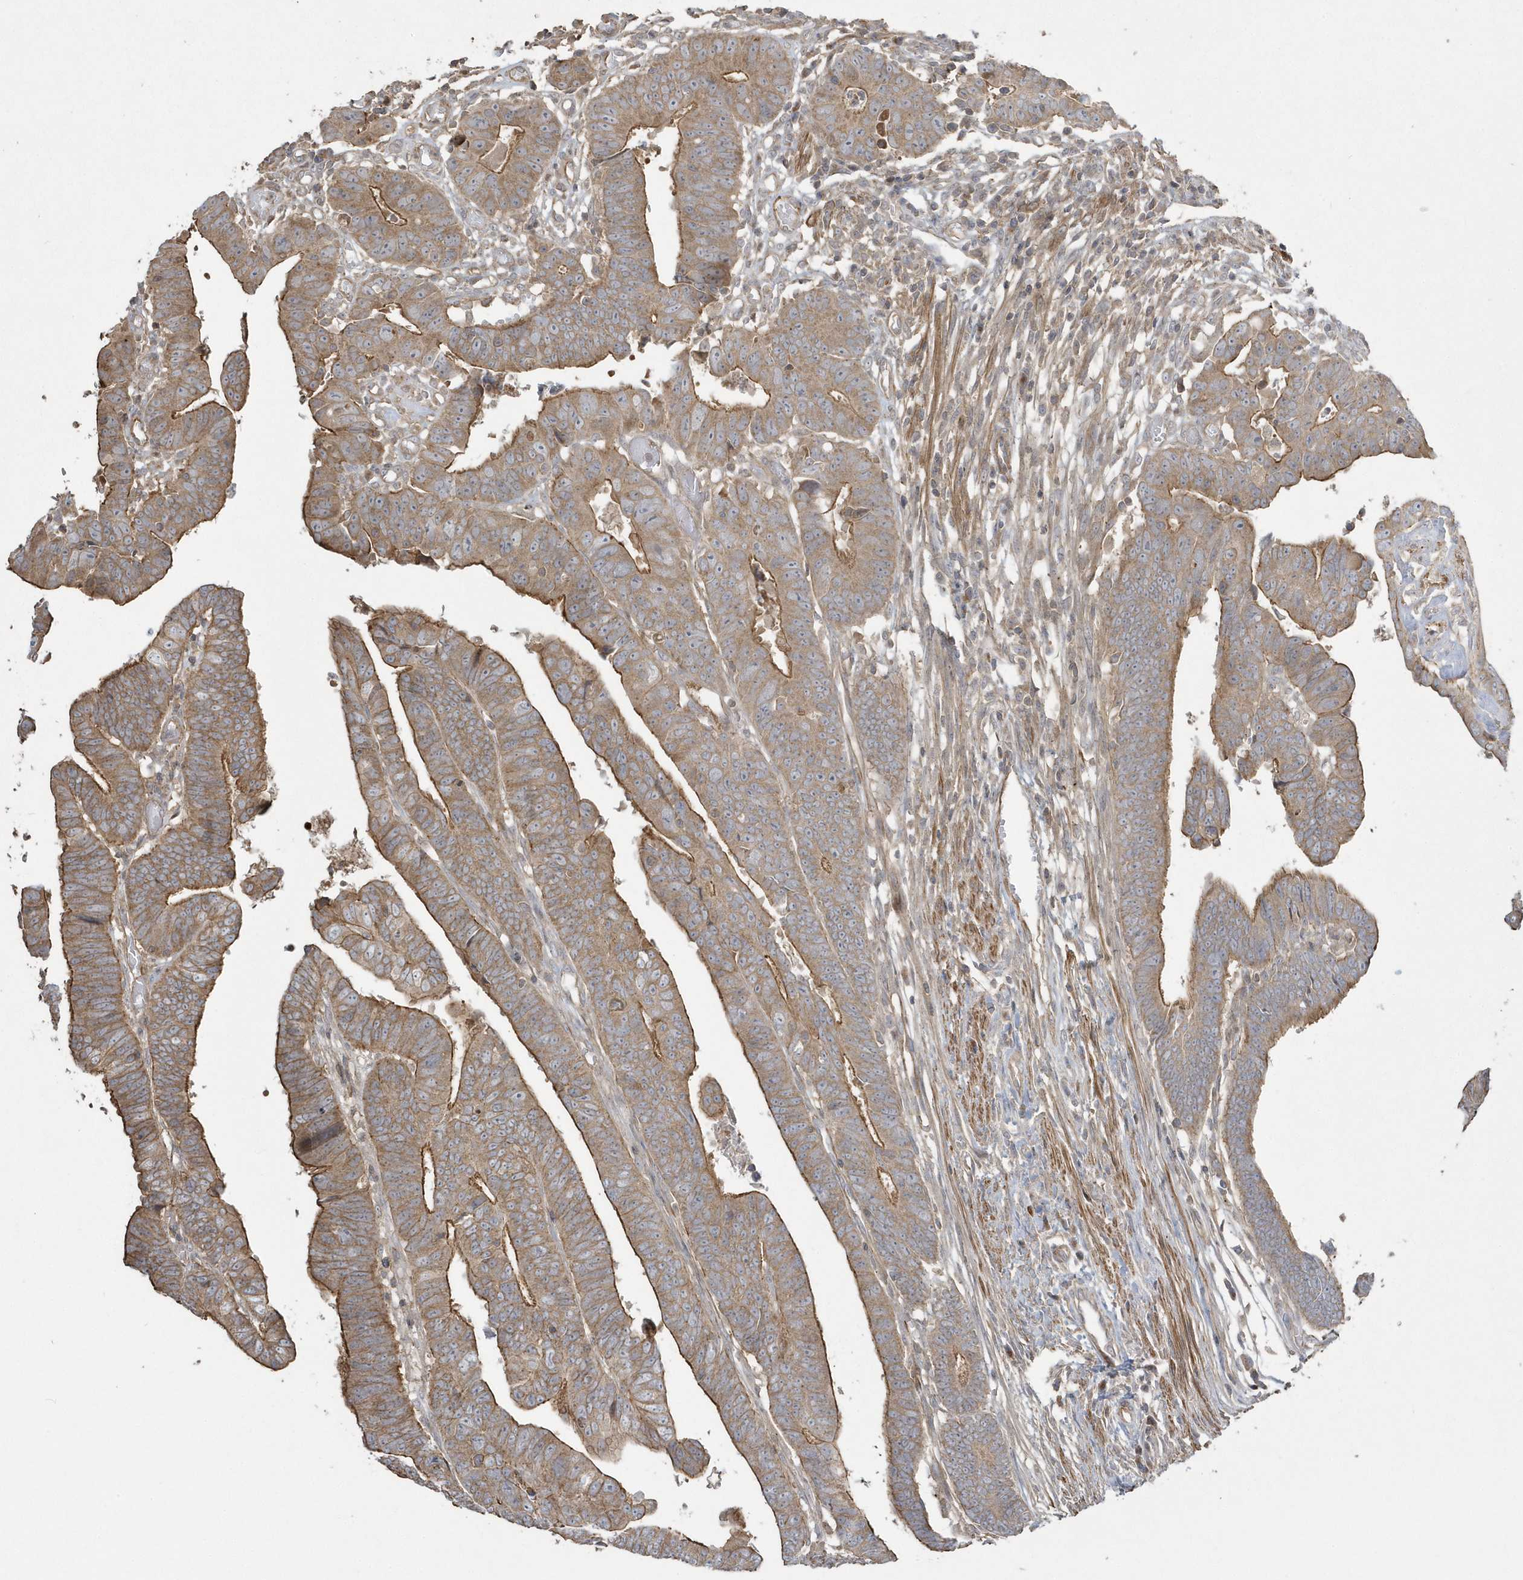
{"staining": {"intensity": "moderate", "quantity": ">75%", "location": "cytoplasmic/membranous"}, "tissue": "colorectal cancer", "cell_type": "Tumor cells", "image_type": "cancer", "snomed": [{"axis": "morphology", "description": "Adenocarcinoma, NOS"}, {"axis": "topography", "description": "Rectum"}], "caption": "Adenocarcinoma (colorectal) tissue shows moderate cytoplasmic/membranous staining in approximately >75% of tumor cells", "gene": "ARMC8", "patient": {"sex": "female", "age": 65}}